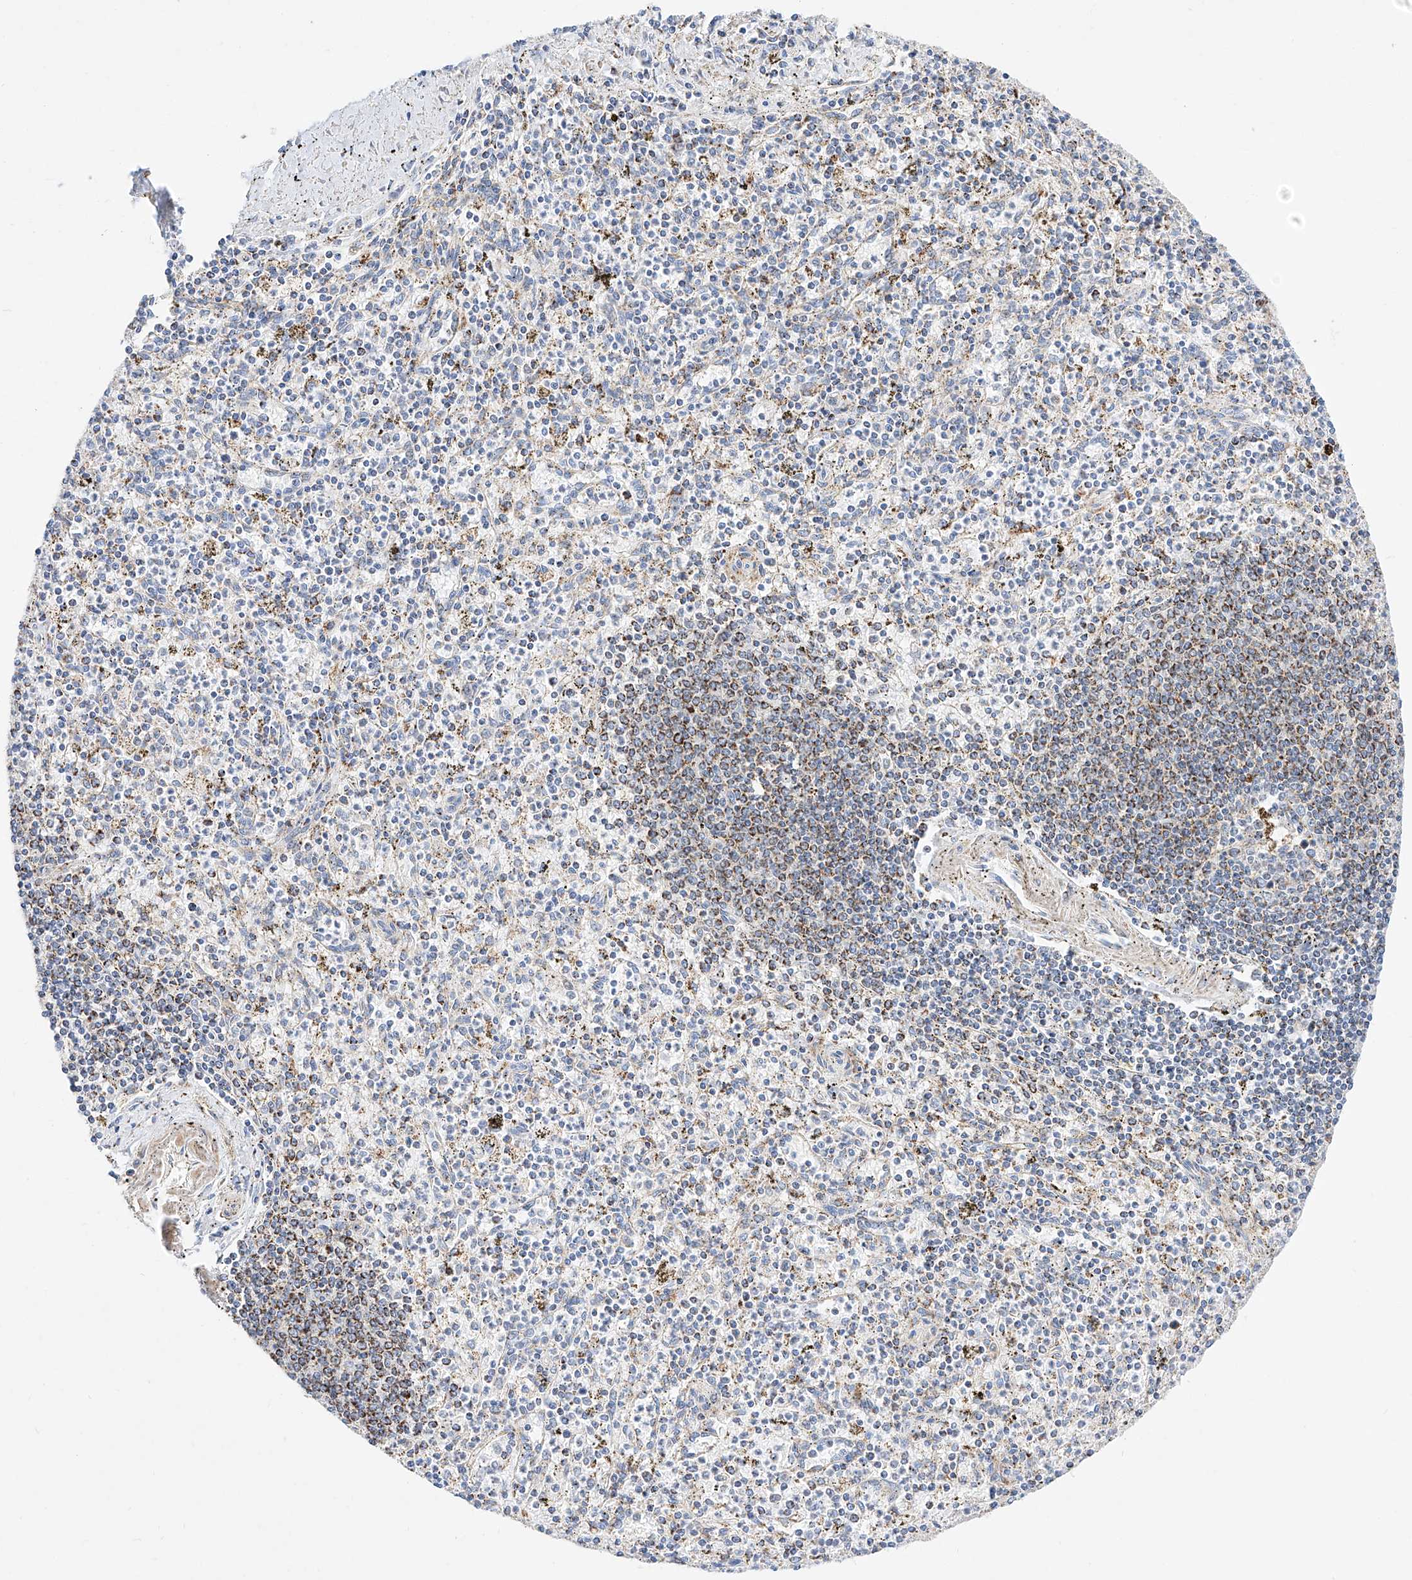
{"staining": {"intensity": "negative", "quantity": "none", "location": "none"}, "tissue": "spleen", "cell_type": "Cells in red pulp", "image_type": "normal", "snomed": [{"axis": "morphology", "description": "Normal tissue, NOS"}, {"axis": "topography", "description": "Spleen"}], "caption": "The photomicrograph shows no staining of cells in red pulp in benign spleen. (DAB (3,3'-diaminobenzidine) IHC with hematoxylin counter stain).", "gene": "C6orf62", "patient": {"sex": "male", "age": 72}}